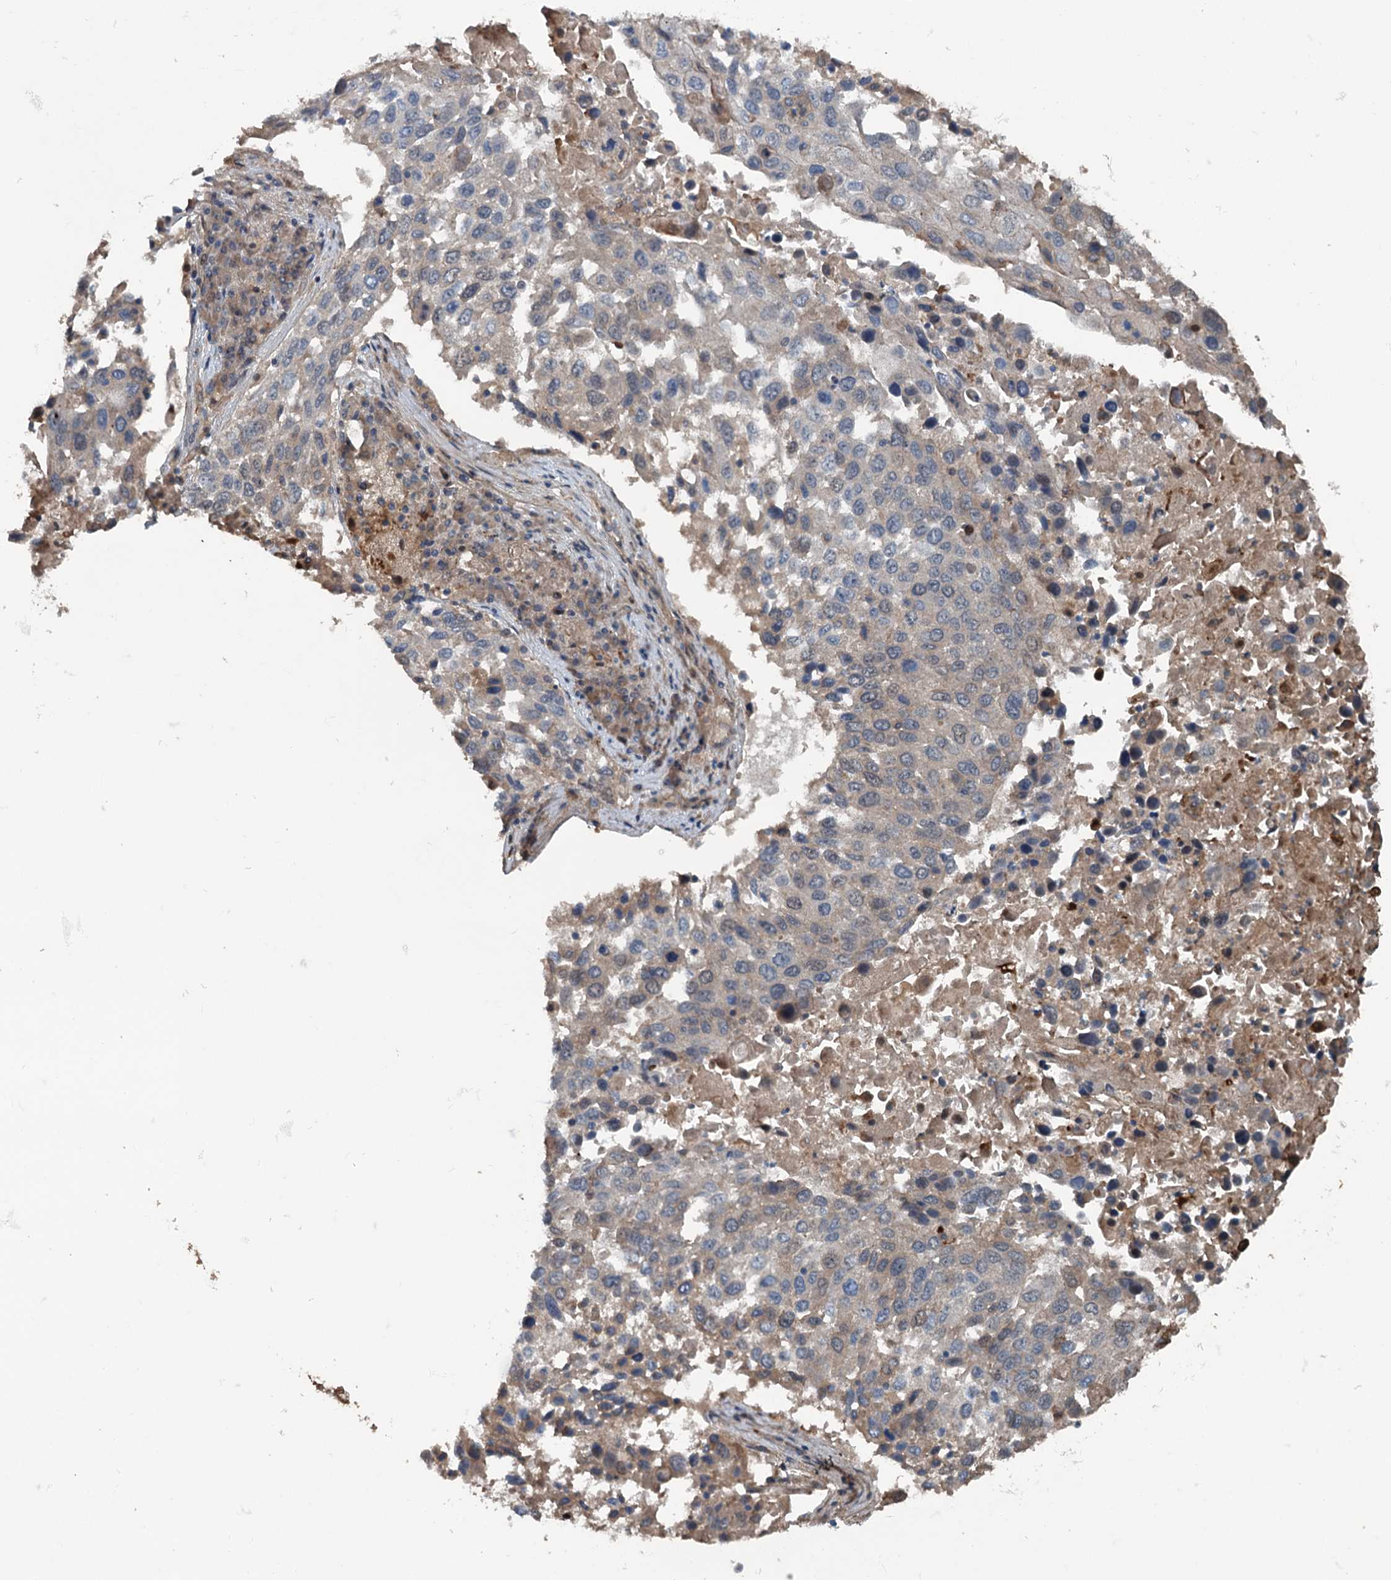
{"staining": {"intensity": "negative", "quantity": "none", "location": "none"}, "tissue": "lung cancer", "cell_type": "Tumor cells", "image_type": "cancer", "snomed": [{"axis": "morphology", "description": "Squamous cell carcinoma, NOS"}, {"axis": "topography", "description": "Lung"}], "caption": "A high-resolution micrograph shows immunohistochemistry (IHC) staining of lung cancer, which exhibits no significant staining in tumor cells.", "gene": "TEDC1", "patient": {"sex": "male", "age": 65}}